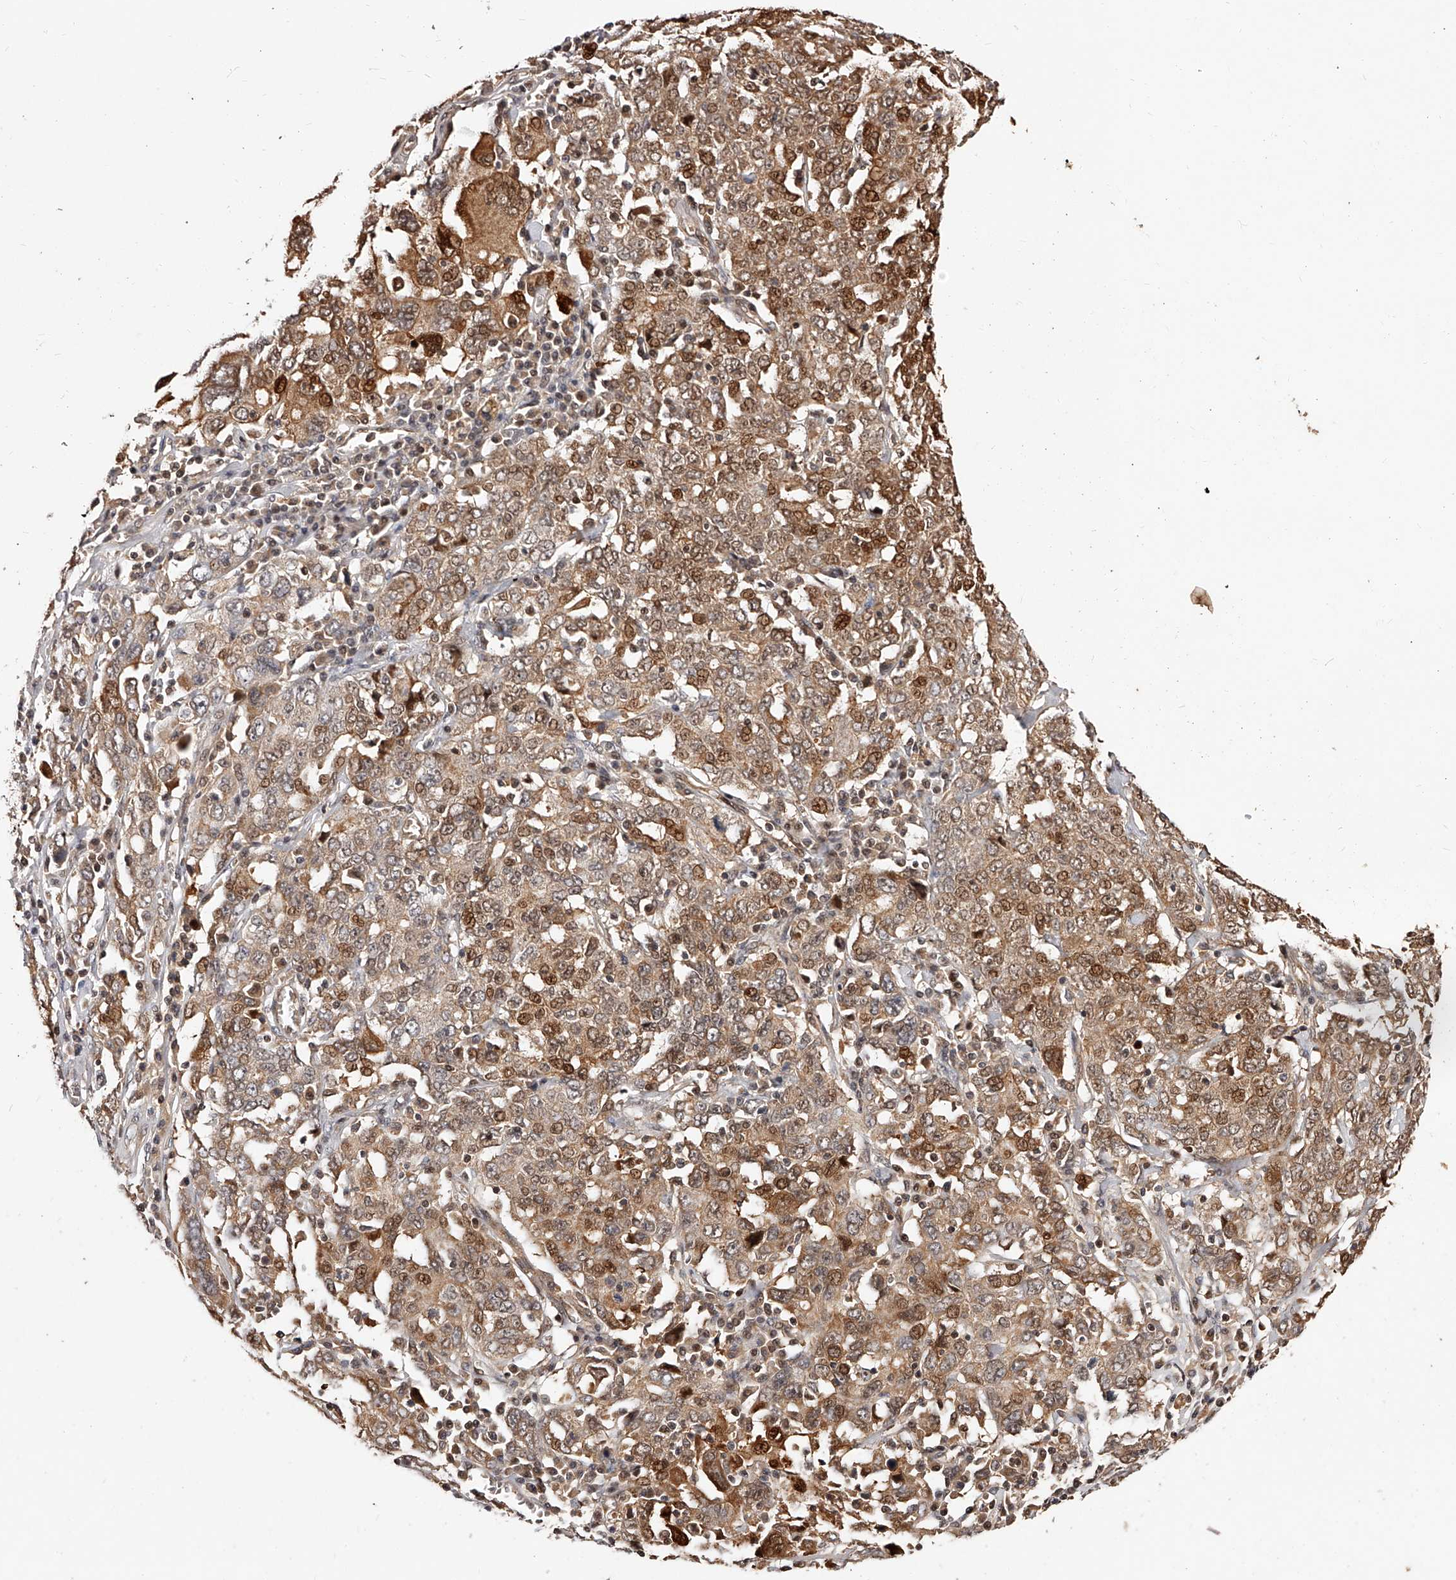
{"staining": {"intensity": "moderate", "quantity": ">75%", "location": "cytoplasmic/membranous,nuclear"}, "tissue": "ovarian cancer", "cell_type": "Tumor cells", "image_type": "cancer", "snomed": [{"axis": "morphology", "description": "Carcinoma, endometroid"}, {"axis": "topography", "description": "Ovary"}], "caption": "Moderate cytoplasmic/membranous and nuclear positivity is appreciated in approximately >75% of tumor cells in ovarian cancer.", "gene": "CUL7", "patient": {"sex": "female", "age": 62}}